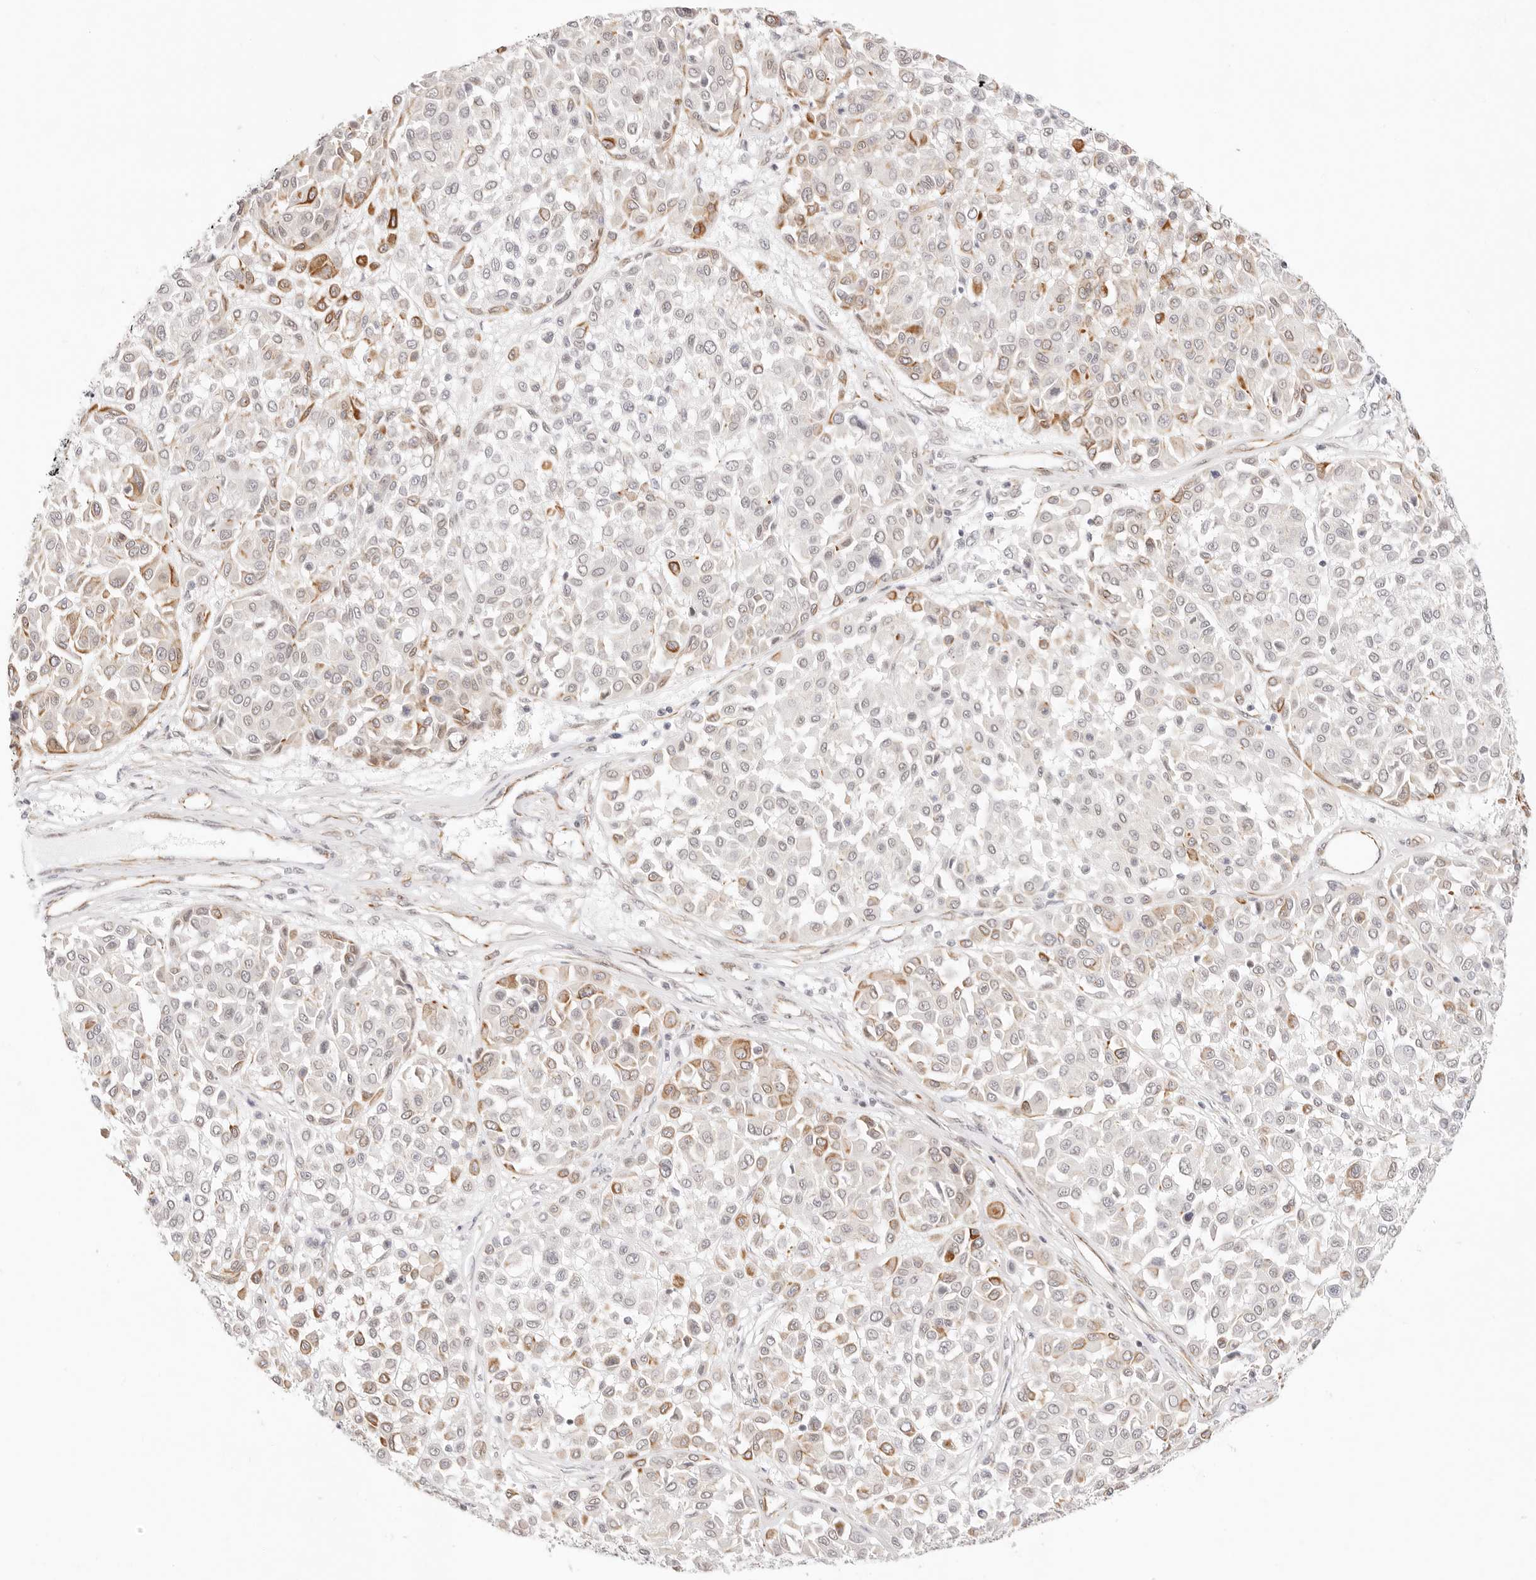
{"staining": {"intensity": "moderate", "quantity": "25%-75%", "location": "cytoplasmic/membranous"}, "tissue": "melanoma", "cell_type": "Tumor cells", "image_type": "cancer", "snomed": [{"axis": "morphology", "description": "Malignant melanoma, Metastatic site"}, {"axis": "topography", "description": "Soft tissue"}], "caption": "High-power microscopy captured an IHC image of malignant melanoma (metastatic site), revealing moderate cytoplasmic/membranous positivity in approximately 25%-75% of tumor cells. The staining was performed using DAB, with brown indicating positive protein expression. Nuclei are stained blue with hematoxylin.", "gene": "ZC3H11A", "patient": {"sex": "male", "age": 41}}